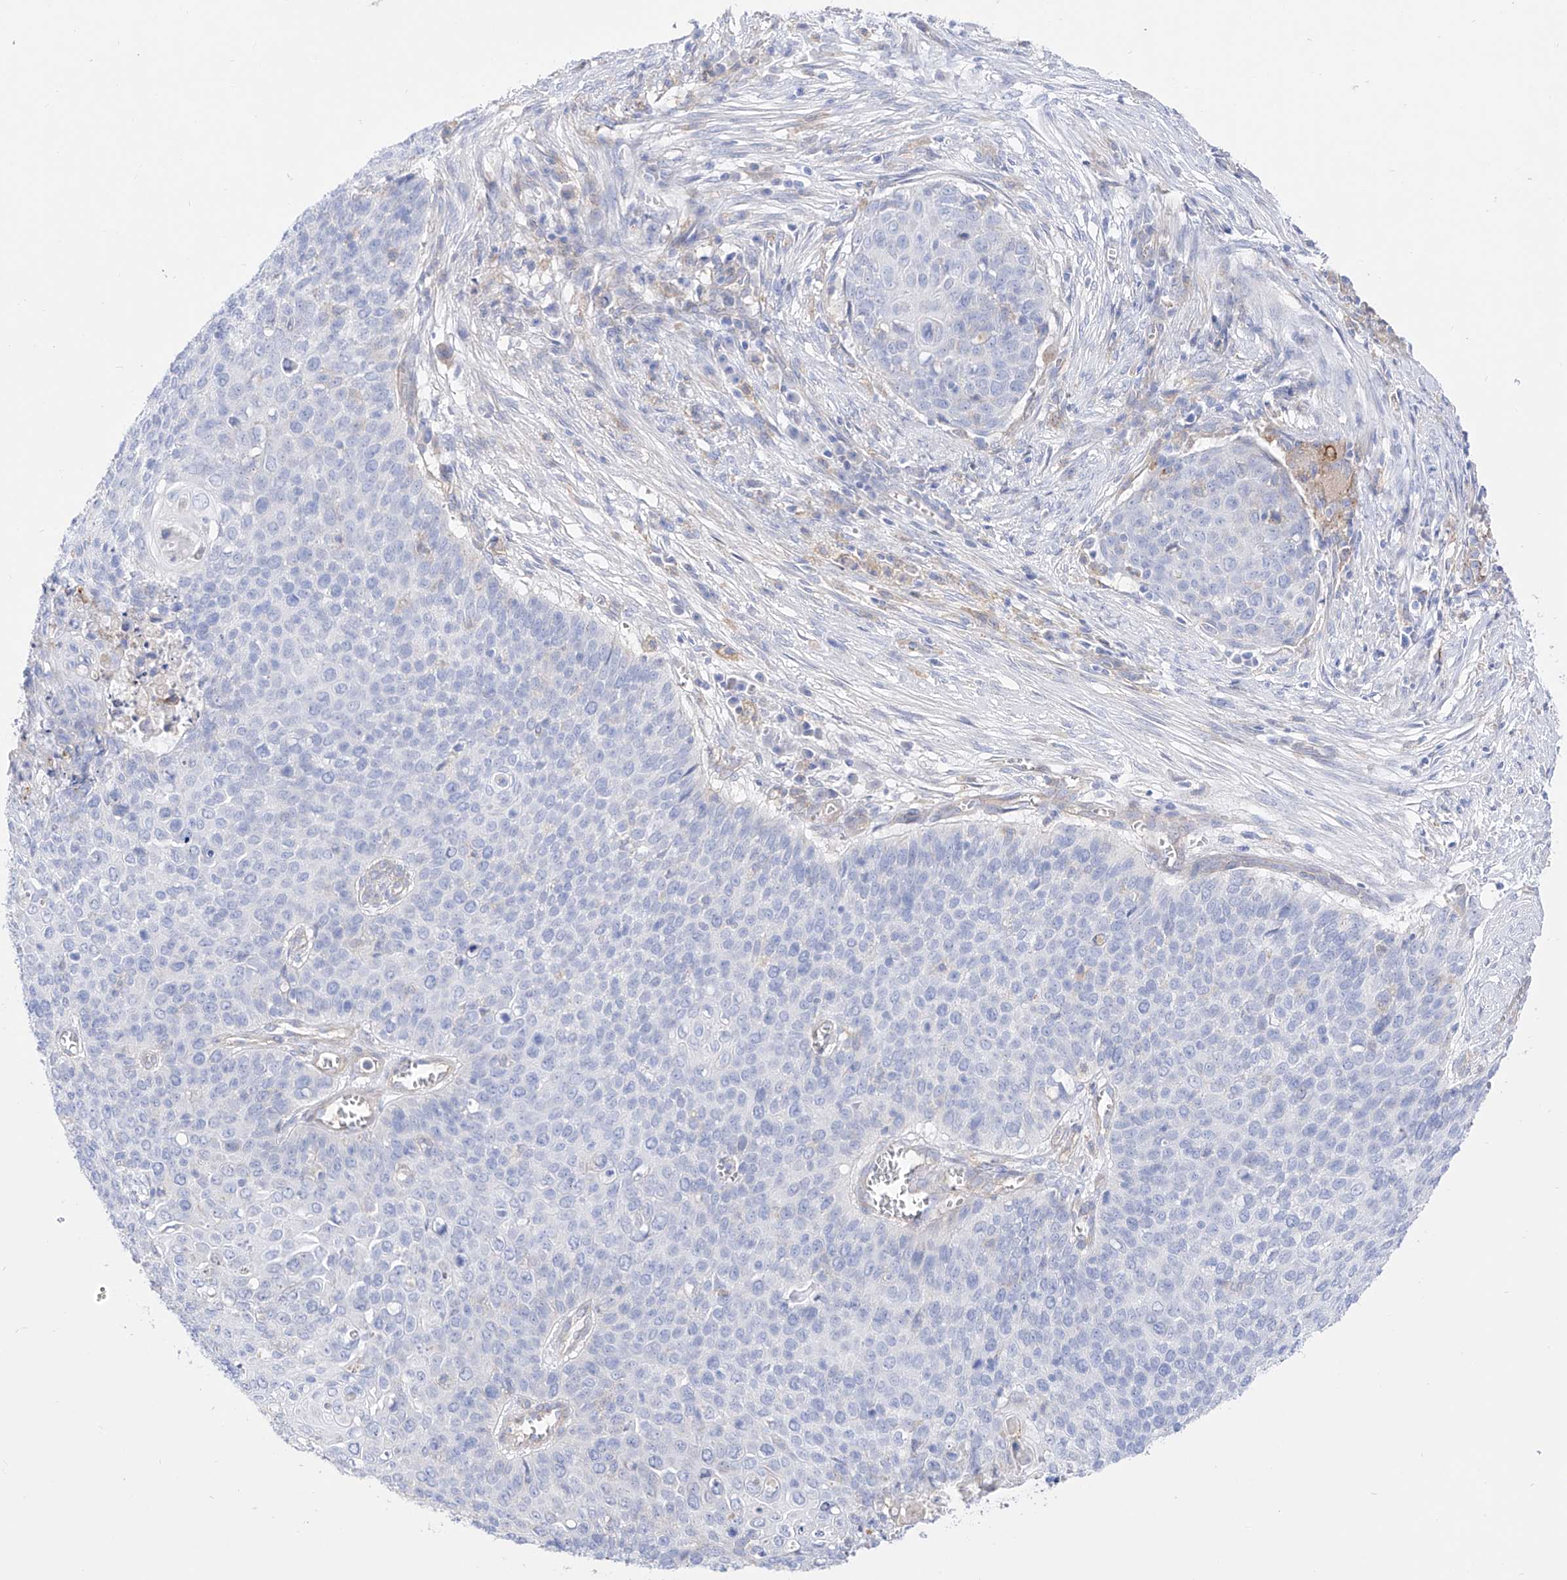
{"staining": {"intensity": "negative", "quantity": "none", "location": "none"}, "tissue": "cervical cancer", "cell_type": "Tumor cells", "image_type": "cancer", "snomed": [{"axis": "morphology", "description": "Squamous cell carcinoma, NOS"}, {"axis": "topography", "description": "Cervix"}], "caption": "Tumor cells show no significant protein positivity in squamous cell carcinoma (cervical).", "gene": "ZNF653", "patient": {"sex": "female", "age": 39}}